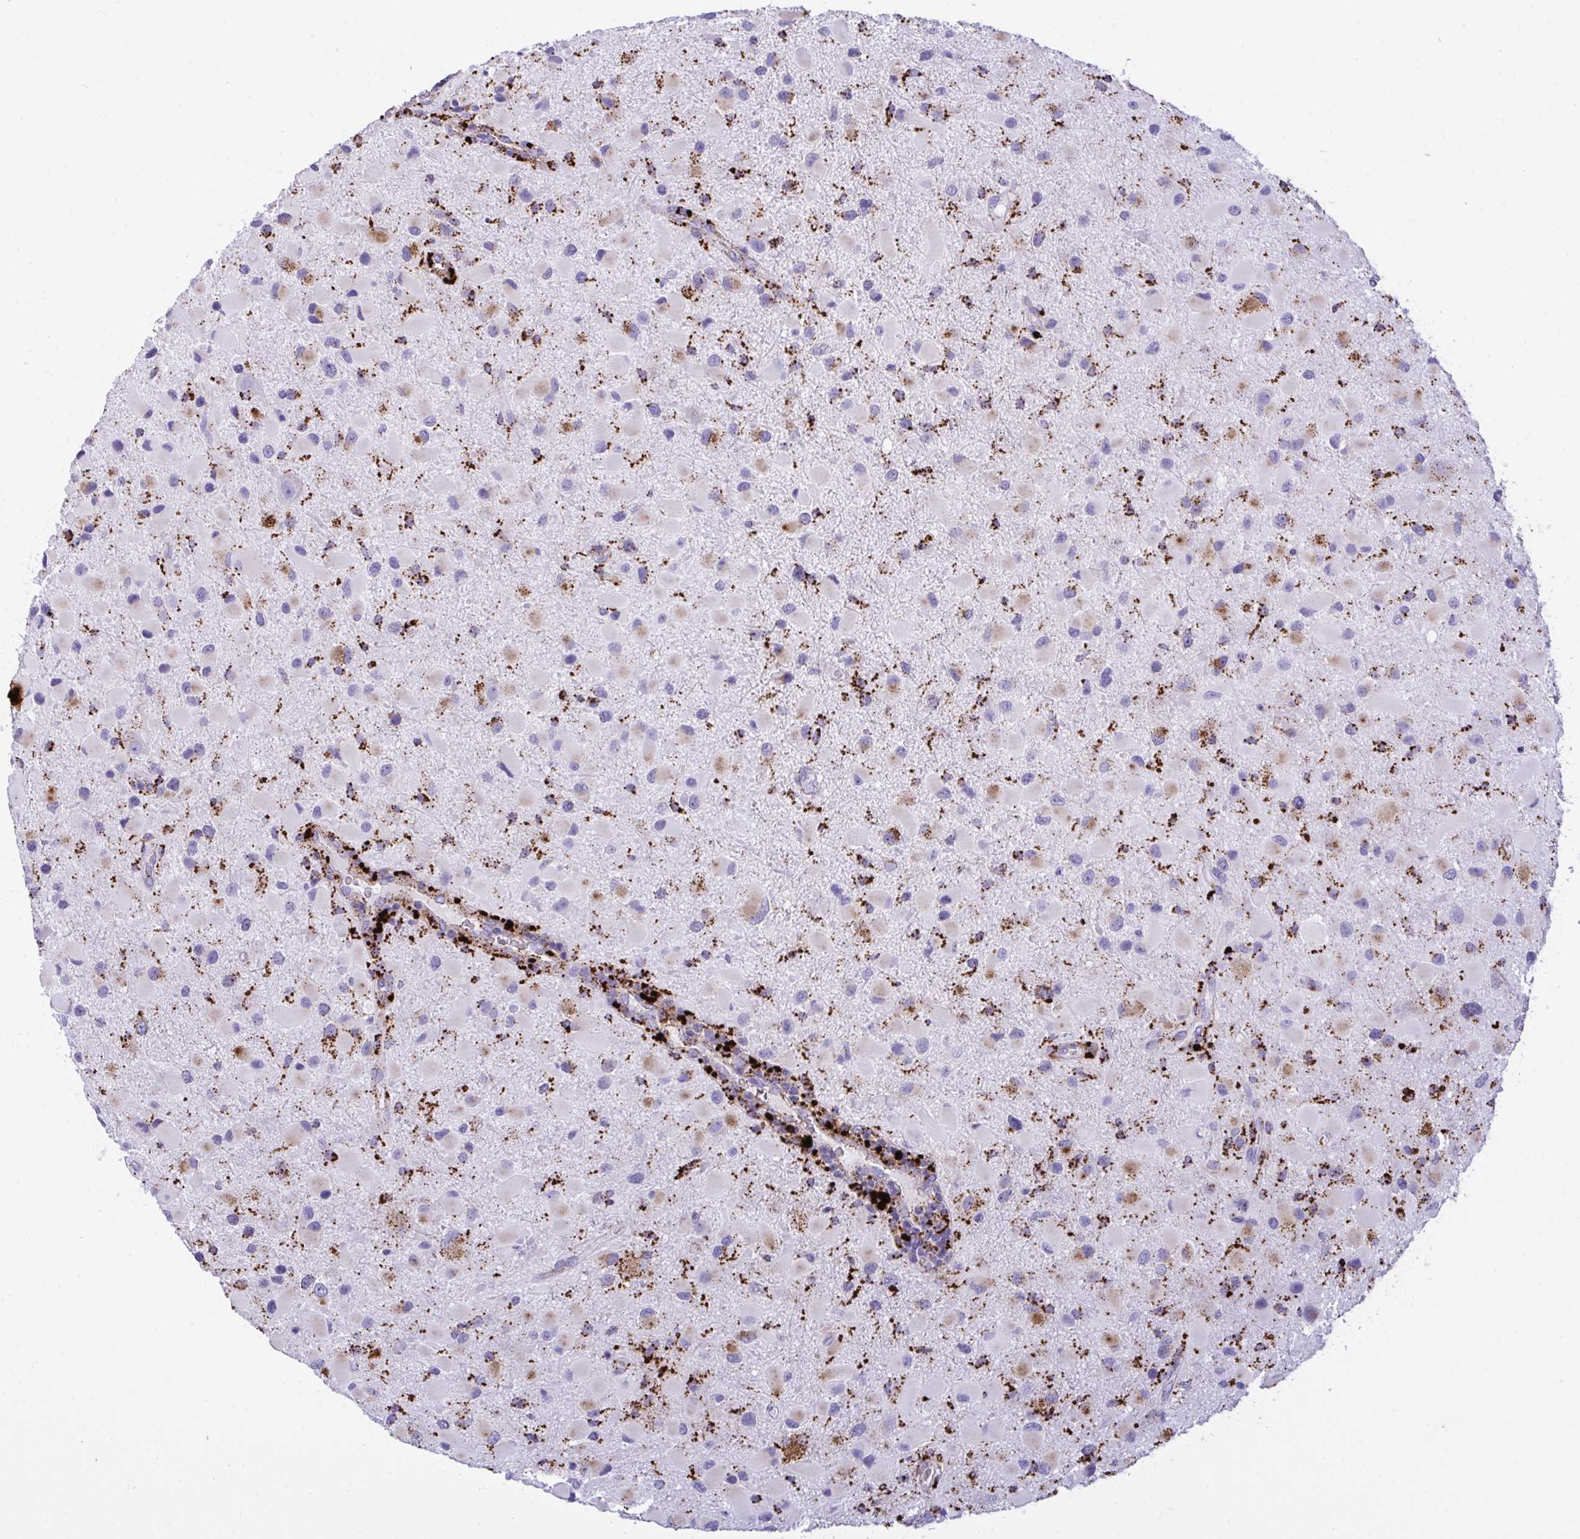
{"staining": {"intensity": "strong", "quantity": "<25%", "location": "cytoplasmic/membranous"}, "tissue": "glioma", "cell_type": "Tumor cells", "image_type": "cancer", "snomed": [{"axis": "morphology", "description": "Glioma, malignant, Low grade"}, {"axis": "topography", "description": "Brain"}], "caption": "Glioma stained with IHC demonstrates strong cytoplasmic/membranous staining in approximately <25% of tumor cells.", "gene": "CPVL", "patient": {"sex": "female", "age": 32}}